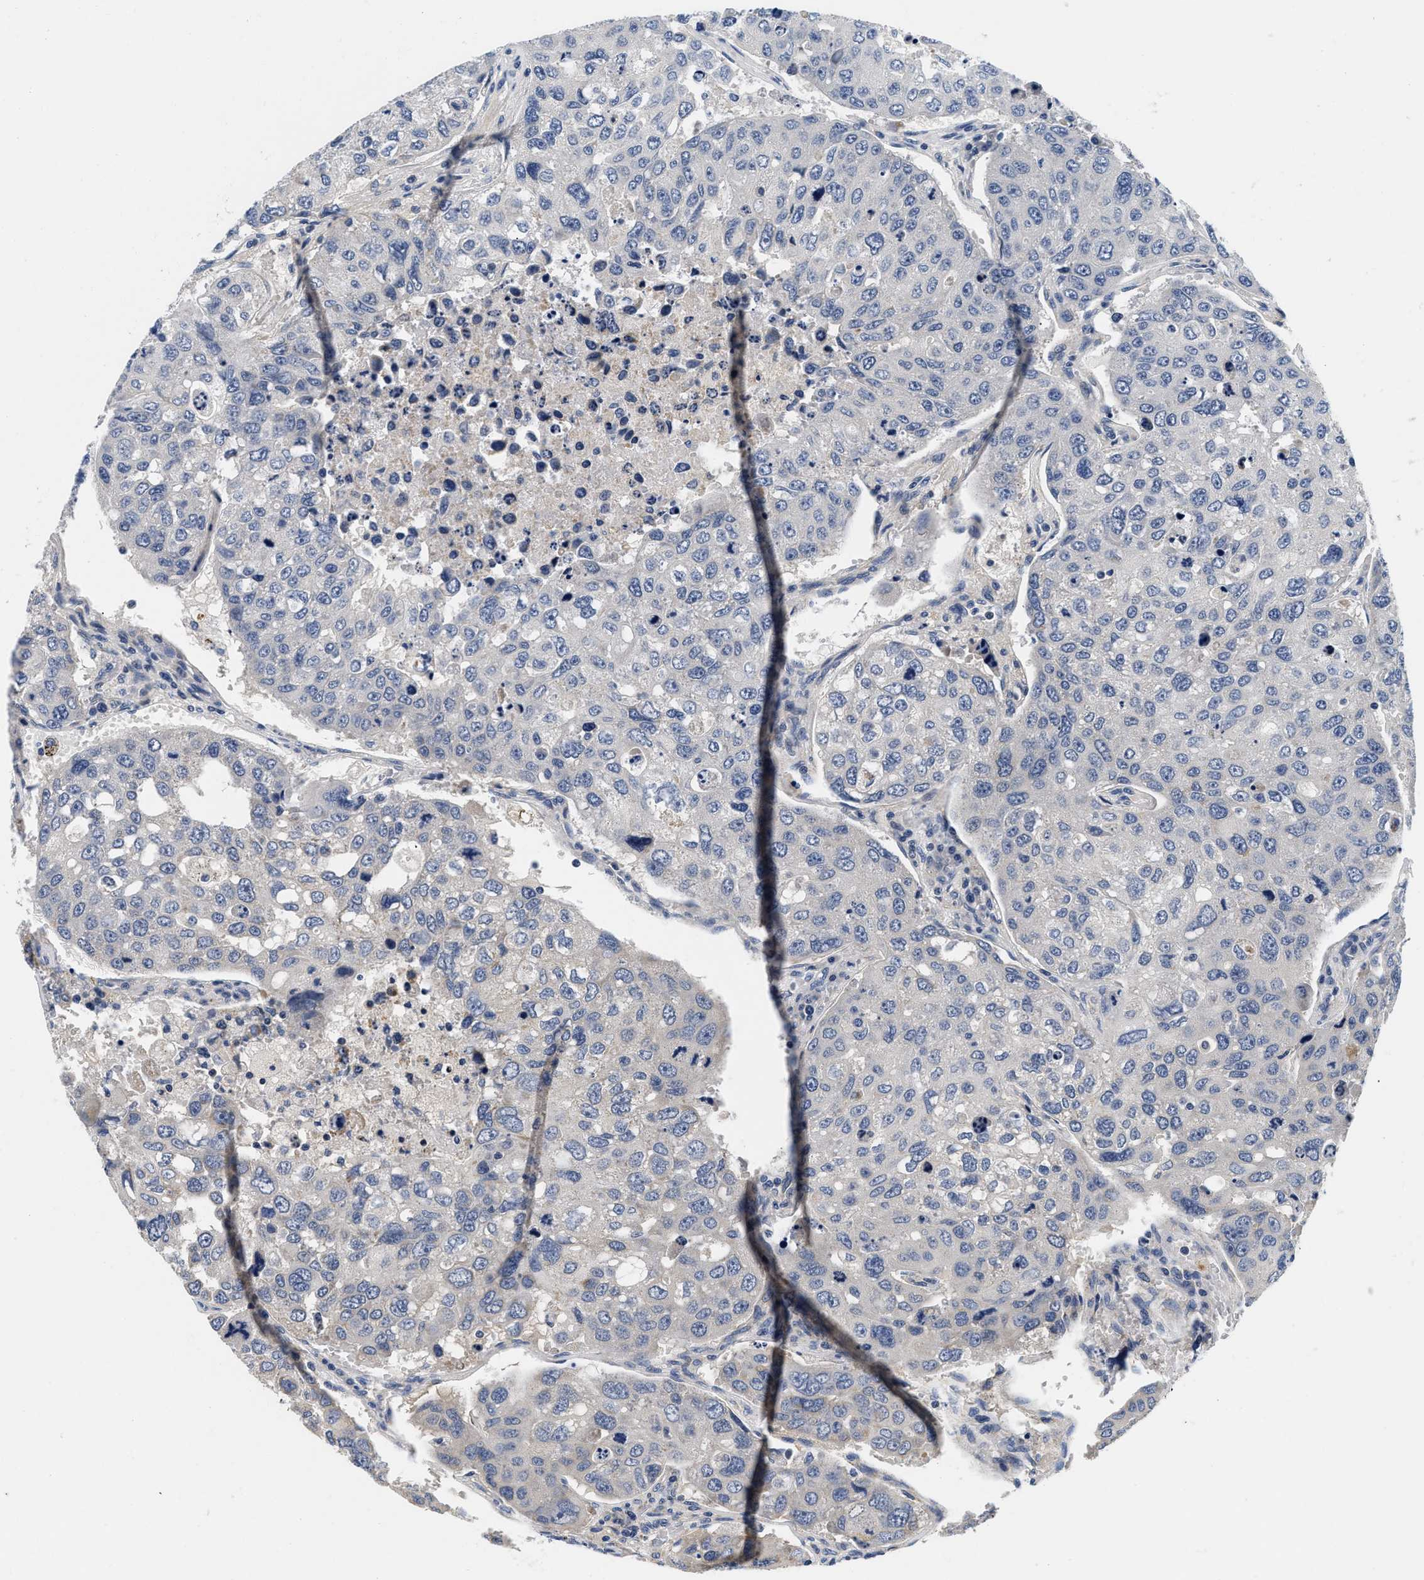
{"staining": {"intensity": "negative", "quantity": "none", "location": "none"}, "tissue": "urothelial cancer", "cell_type": "Tumor cells", "image_type": "cancer", "snomed": [{"axis": "morphology", "description": "Urothelial carcinoma, High grade"}, {"axis": "topography", "description": "Lymph node"}, {"axis": "topography", "description": "Urinary bladder"}], "caption": "Image shows no significant protein positivity in tumor cells of urothelial carcinoma (high-grade).", "gene": "PDP1", "patient": {"sex": "male", "age": 51}}